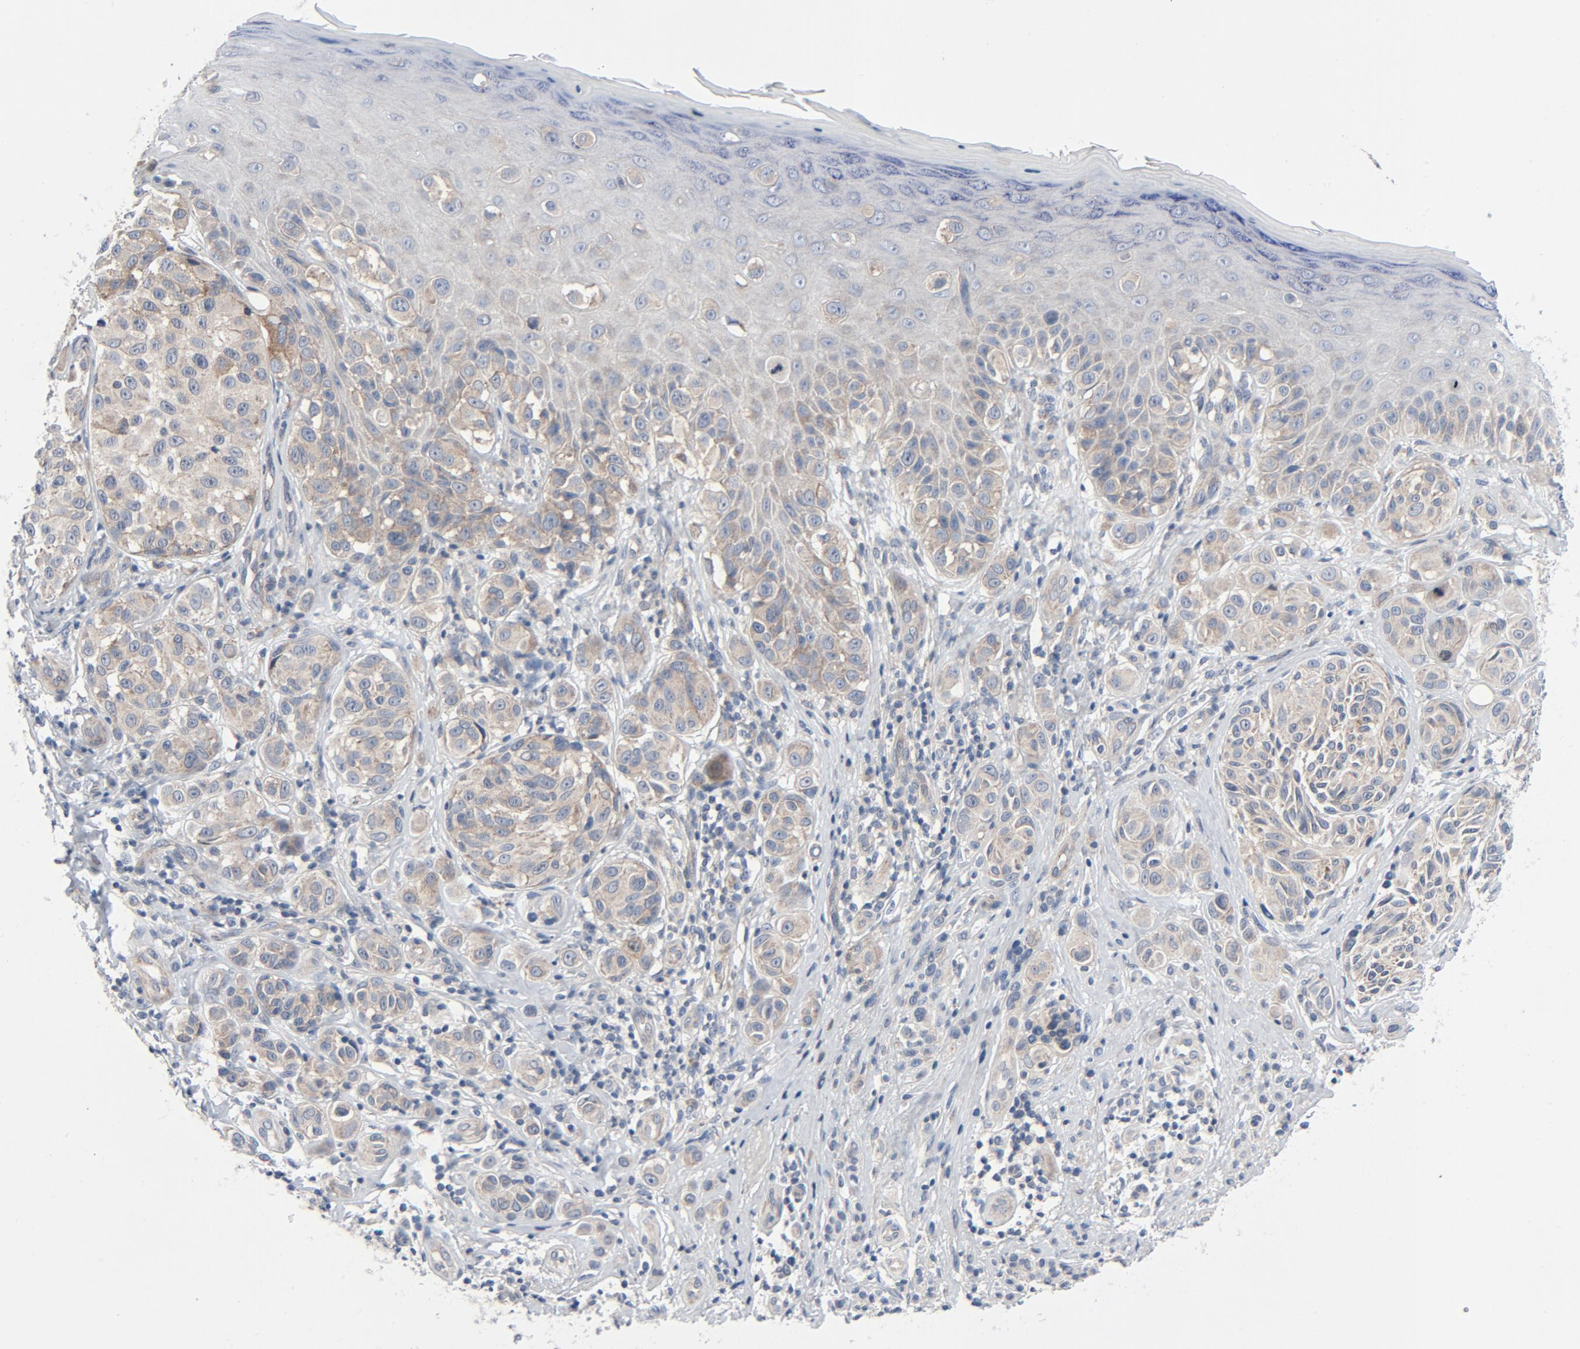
{"staining": {"intensity": "weak", "quantity": ">75%", "location": "cytoplasmic/membranous"}, "tissue": "melanoma", "cell_type": "Tumor cells", "image_type": "cancer", "snomed": [{"axis": "morphology", "description": "Malignant melanoma, NOS"}, {"axis": "topography", "description": "Skin"}], "caption": "This histopathology image exhibits malignant melanoma stained with immunohistochemistry to label a protein in brown. The cytoplasmic/membranous of tumor cells show weak positivity for the protein. Nuclei are counter-stained blue.", "gene": "TSG101", "patient": {"sex": "male", "age": 57}}